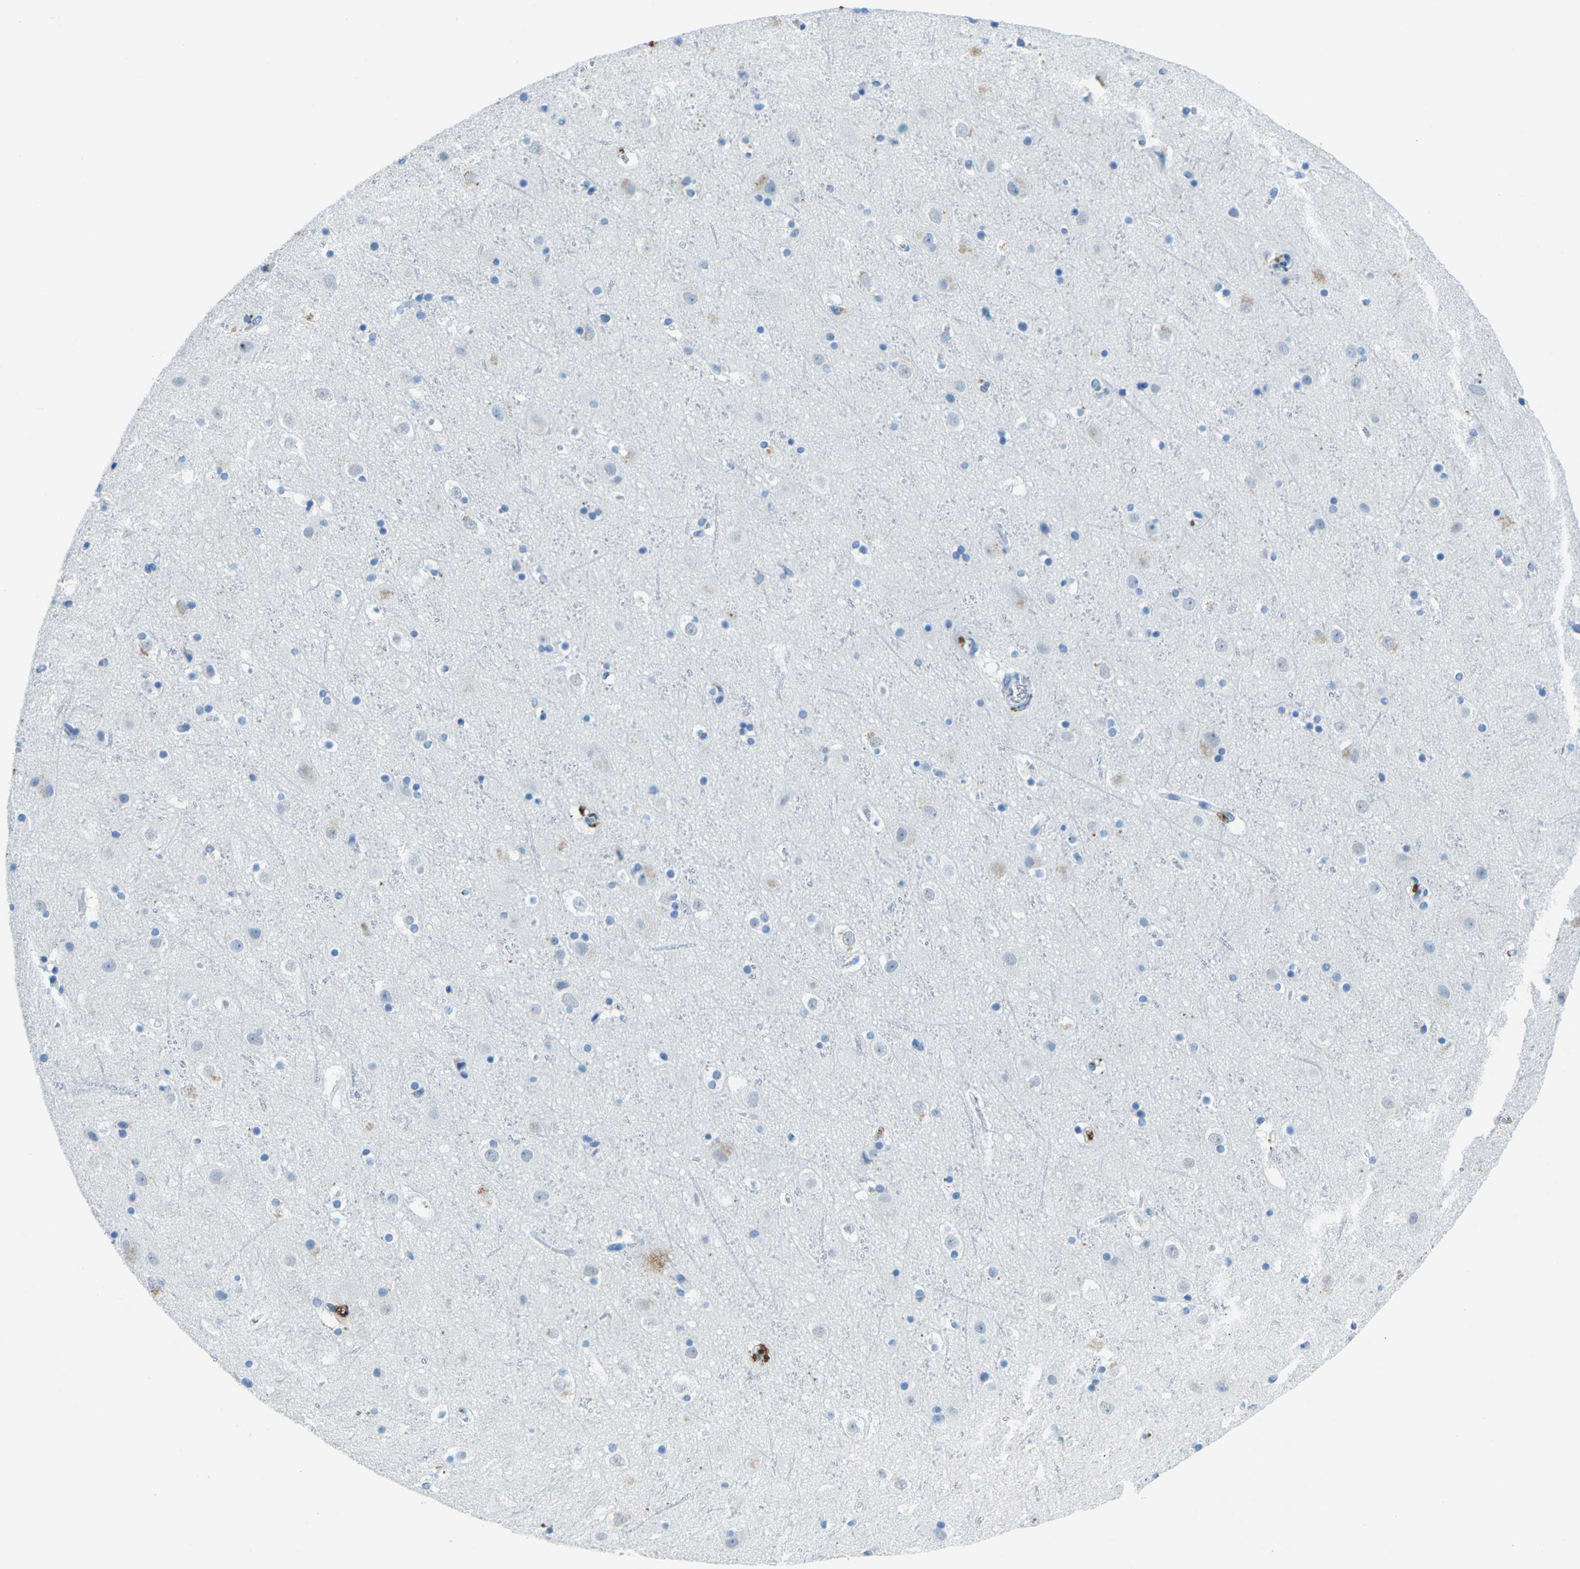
{"staining": {"intensity": "negative", "quantity": "none", "location": "none"}, "tissue": "cerebral cortex", "cell_type": "Endothelial cells", "image_type": "normal", "snomed": [{"axis": "morphology", "description": "Normal tissue, NOS"}, {"axis": "topography", "description": "Cerebral cortex"}], "caption": "Immunohistochemical staining of normal cerebral cortex exhibits no significant expression in endothelial cells.", "gene": "MYH8", "patient": {"sex": "male", "age": 45}}